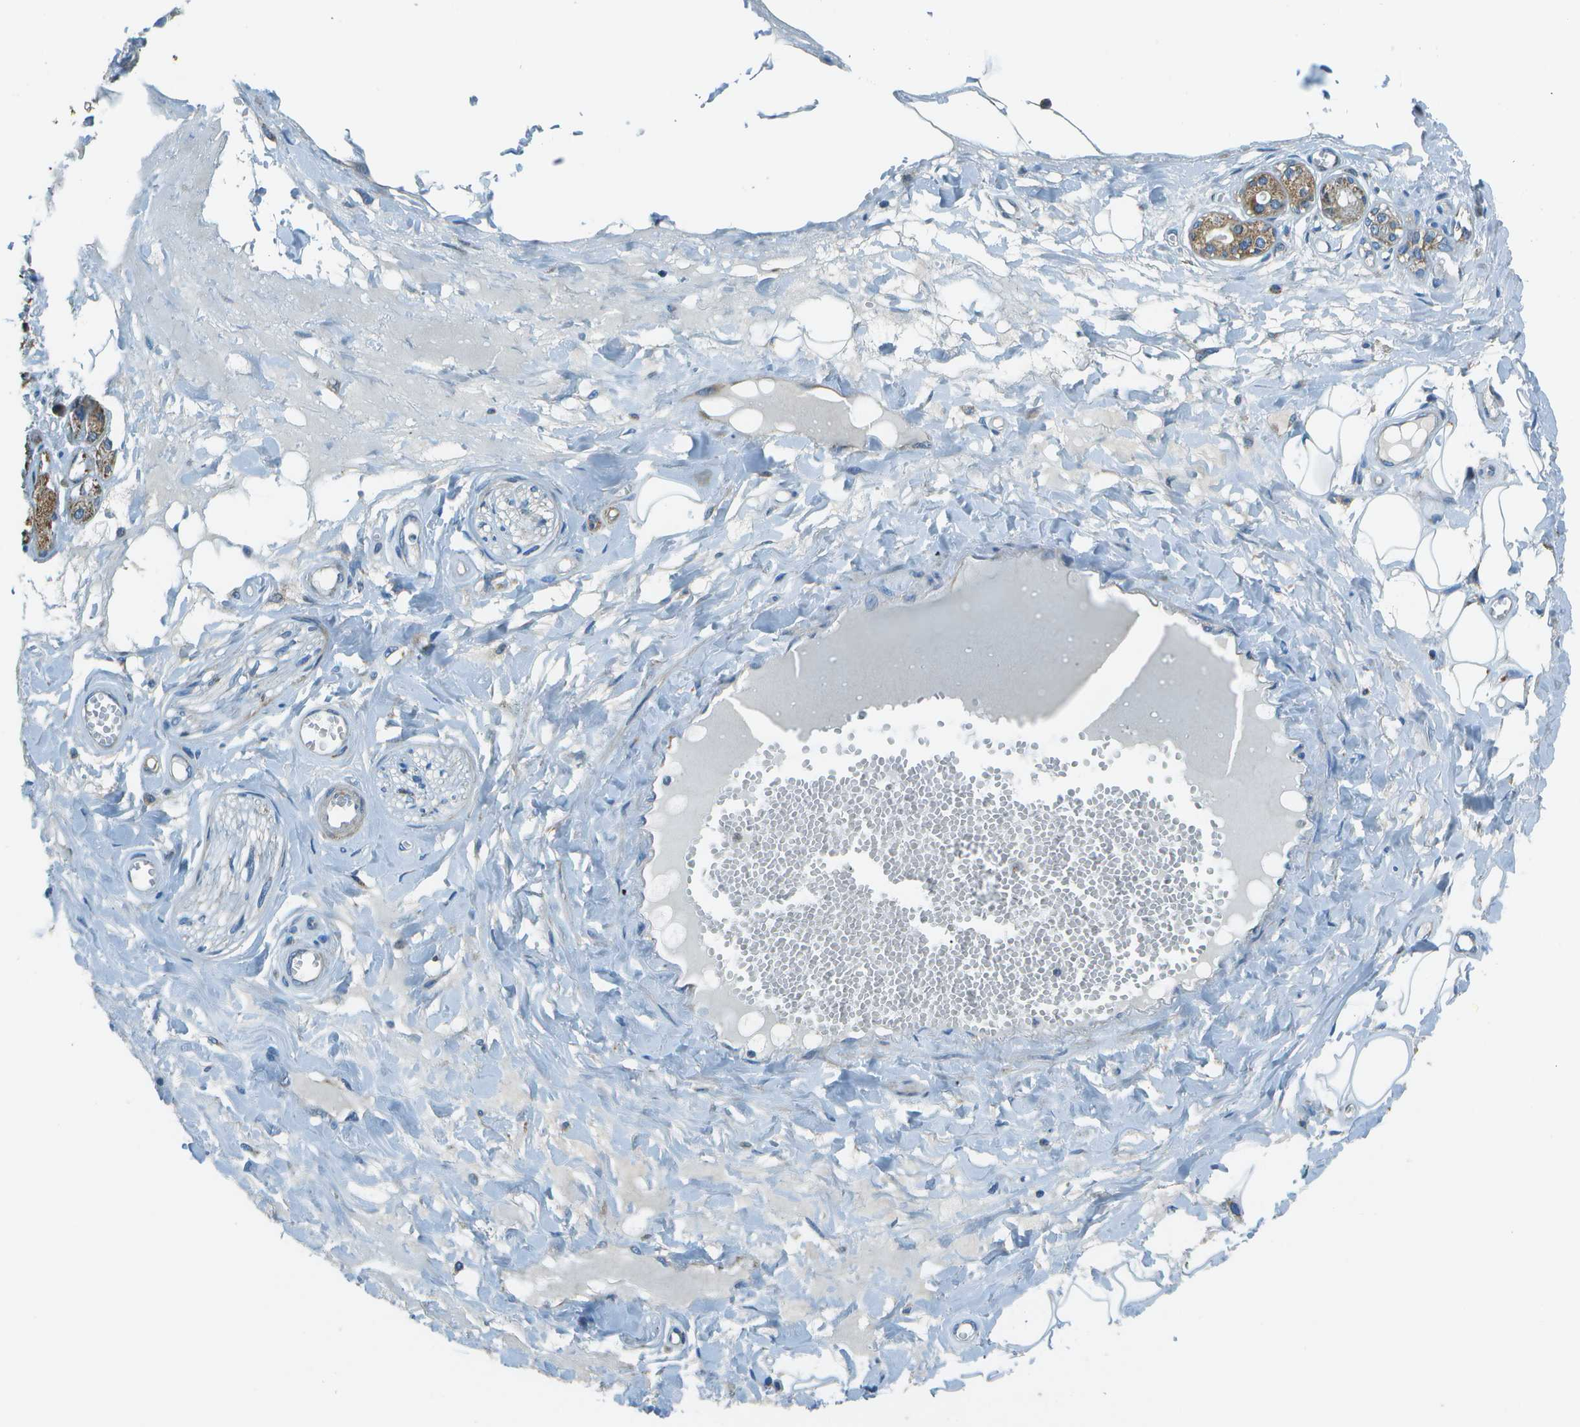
{"staining": {"intensity": "moderate", "quantity": ">75%", "location": "cytoplasmic/membranous"}, "tissue": "adipose tissue", "cell_type": "Adipocytes", "image_type": "normal", "snomed": [{"axis": "morphology", "description": "Normal tissue, NOS"}, {"axis": "morphology", "description": "Inflammation, NOS"}, {"axis": "topography", "description": "Salivary gland"}, {"axis": "topography", "description": "Peripheral nerve tissue"}], "caption": "This micrograph demonstrates IHC staining of benign human adipose tissue, with medium moderate cytoplasmic/membranous expression in approximately >75% of adipocytes.", "gene": "TMEM51", "patient": {"sex": "female", "age": 75}}